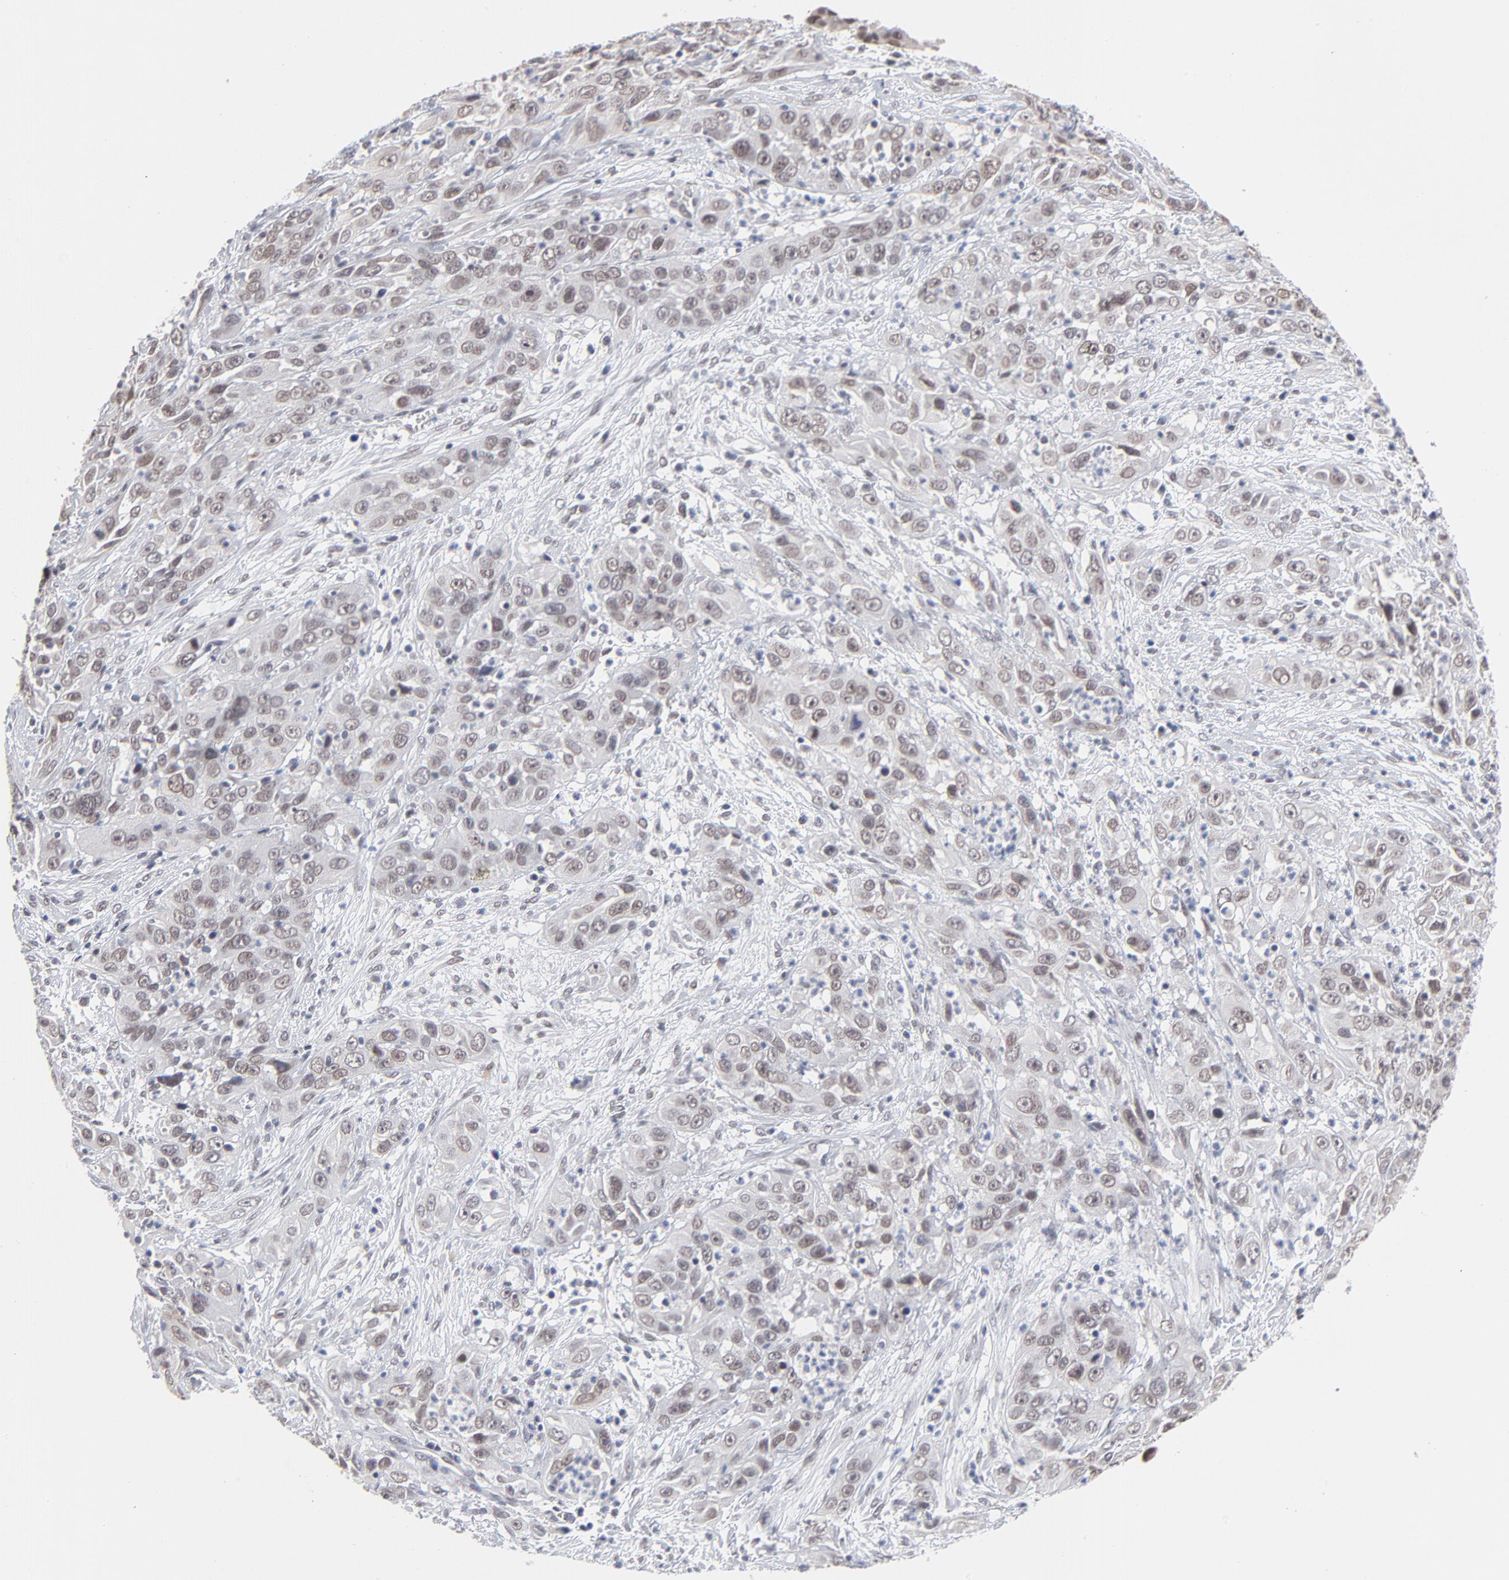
{"staining": {"intensity": "weak", "quantity": "<25%", "location": "nuclear"}, "tissue": "cervical cancer", "cell_type": "Tumor cells", "image_type": "cancer", "snomed": [{"axis": "morphology", "description": "Squamous cell carcinoma, NOS"}, {"axis": "topography", "description": "Cervix"}], "caption": "This is an immunohistochemistry (IHC) photomicrograph of squamous cell carcinoma (cervical). There is no positivity in tumor cells.", "gene": "MBIP", "patient": {"sex": "female", "age": 32}}